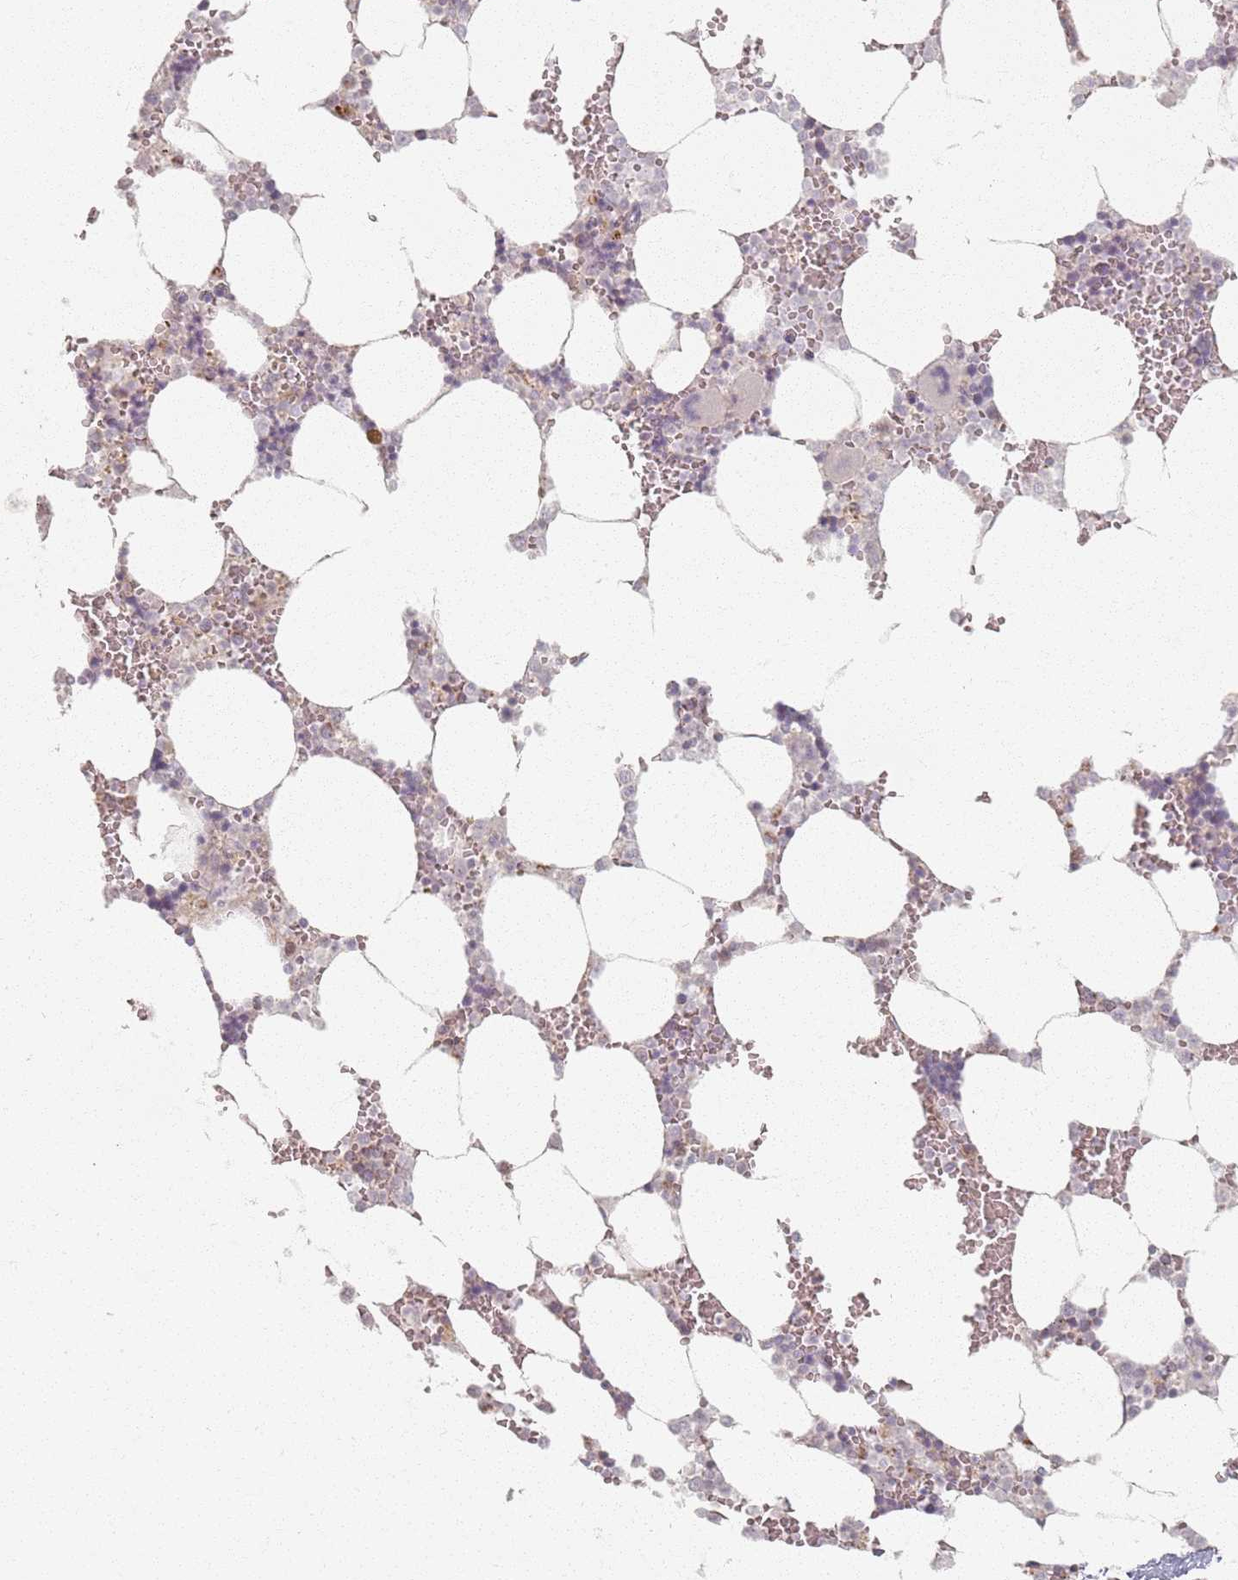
{"staining": {"intensity": "negative", "quantity": "none", "location": "none"}, "tissue": "bone marrow", "cell_type": "Hematopoietic cells", "image_type": "normal", "snomed": [{"axis": "morphology", "description": "Normal tissue, NOS"}, {"axis": "topography", "description": "Bone marrow"}], "caption": "This is an immunohistochemistry histopathology image of unremarkable bone marrow. There is no staining in hematopoietic cells.", "gene": "PKD2L2", "patient": {"sex": "male", "age": 64}}